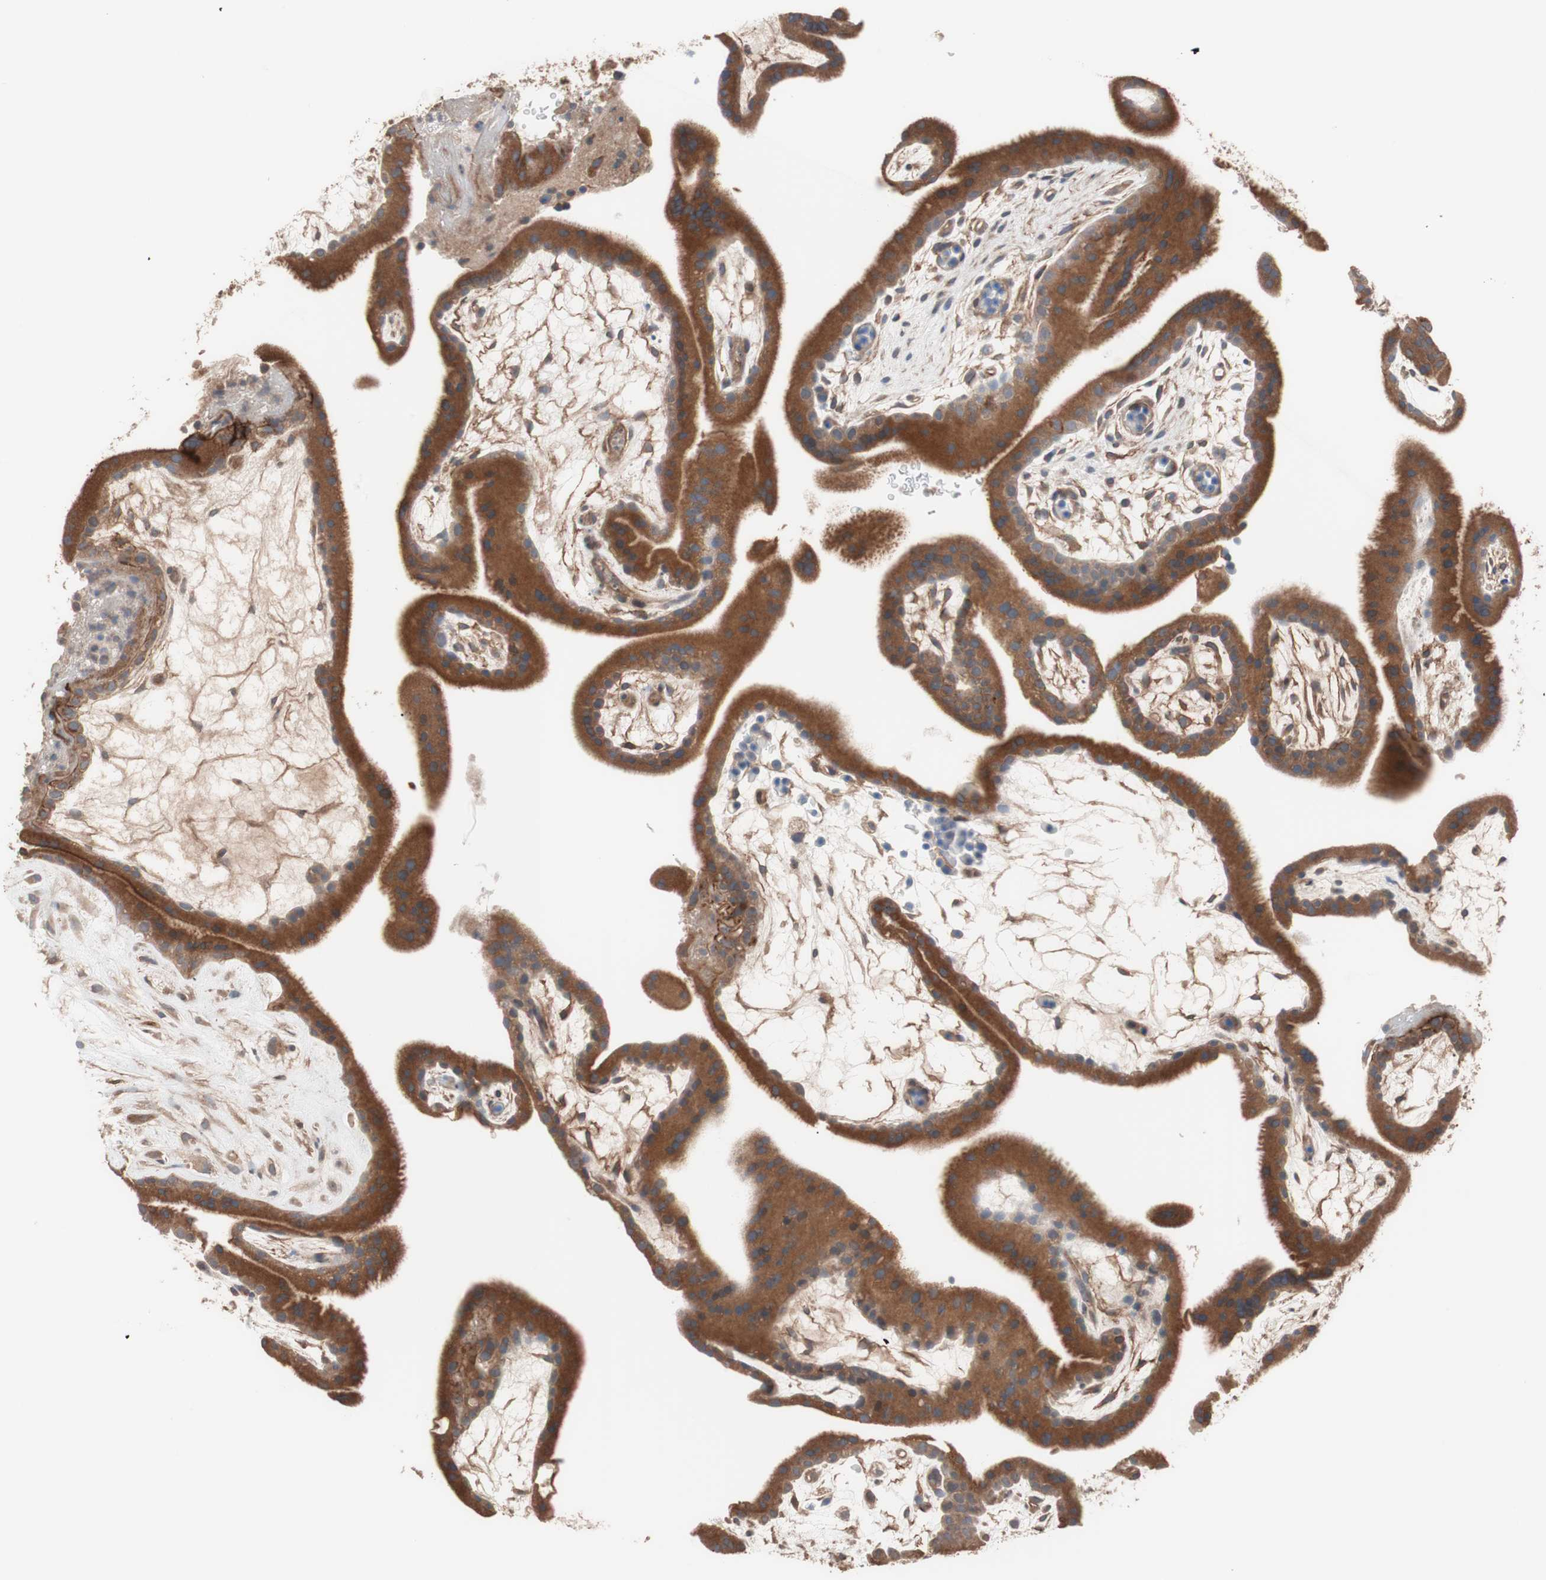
{"staining": {"intensity": "moderate", "quantity": ">75%", "location": "cytoplasmic/membranous"}, "tissue": "placenta", "cell_type": "Decidual cells", "image_type": "normal", "snomed": [{"axis": "morphology", "description": "Normal tissue, NOS"}, {"axis": "topography", "description": "Placenta"}], "caption": "The histopathology image shows immunohistochemical staining of normal placenta. There is moderate cytoplasmic/membranous expression is seen in about >75% of decidual cells.", "gene": "SDC4", "patient": {"sex": "female", "age": 19}}